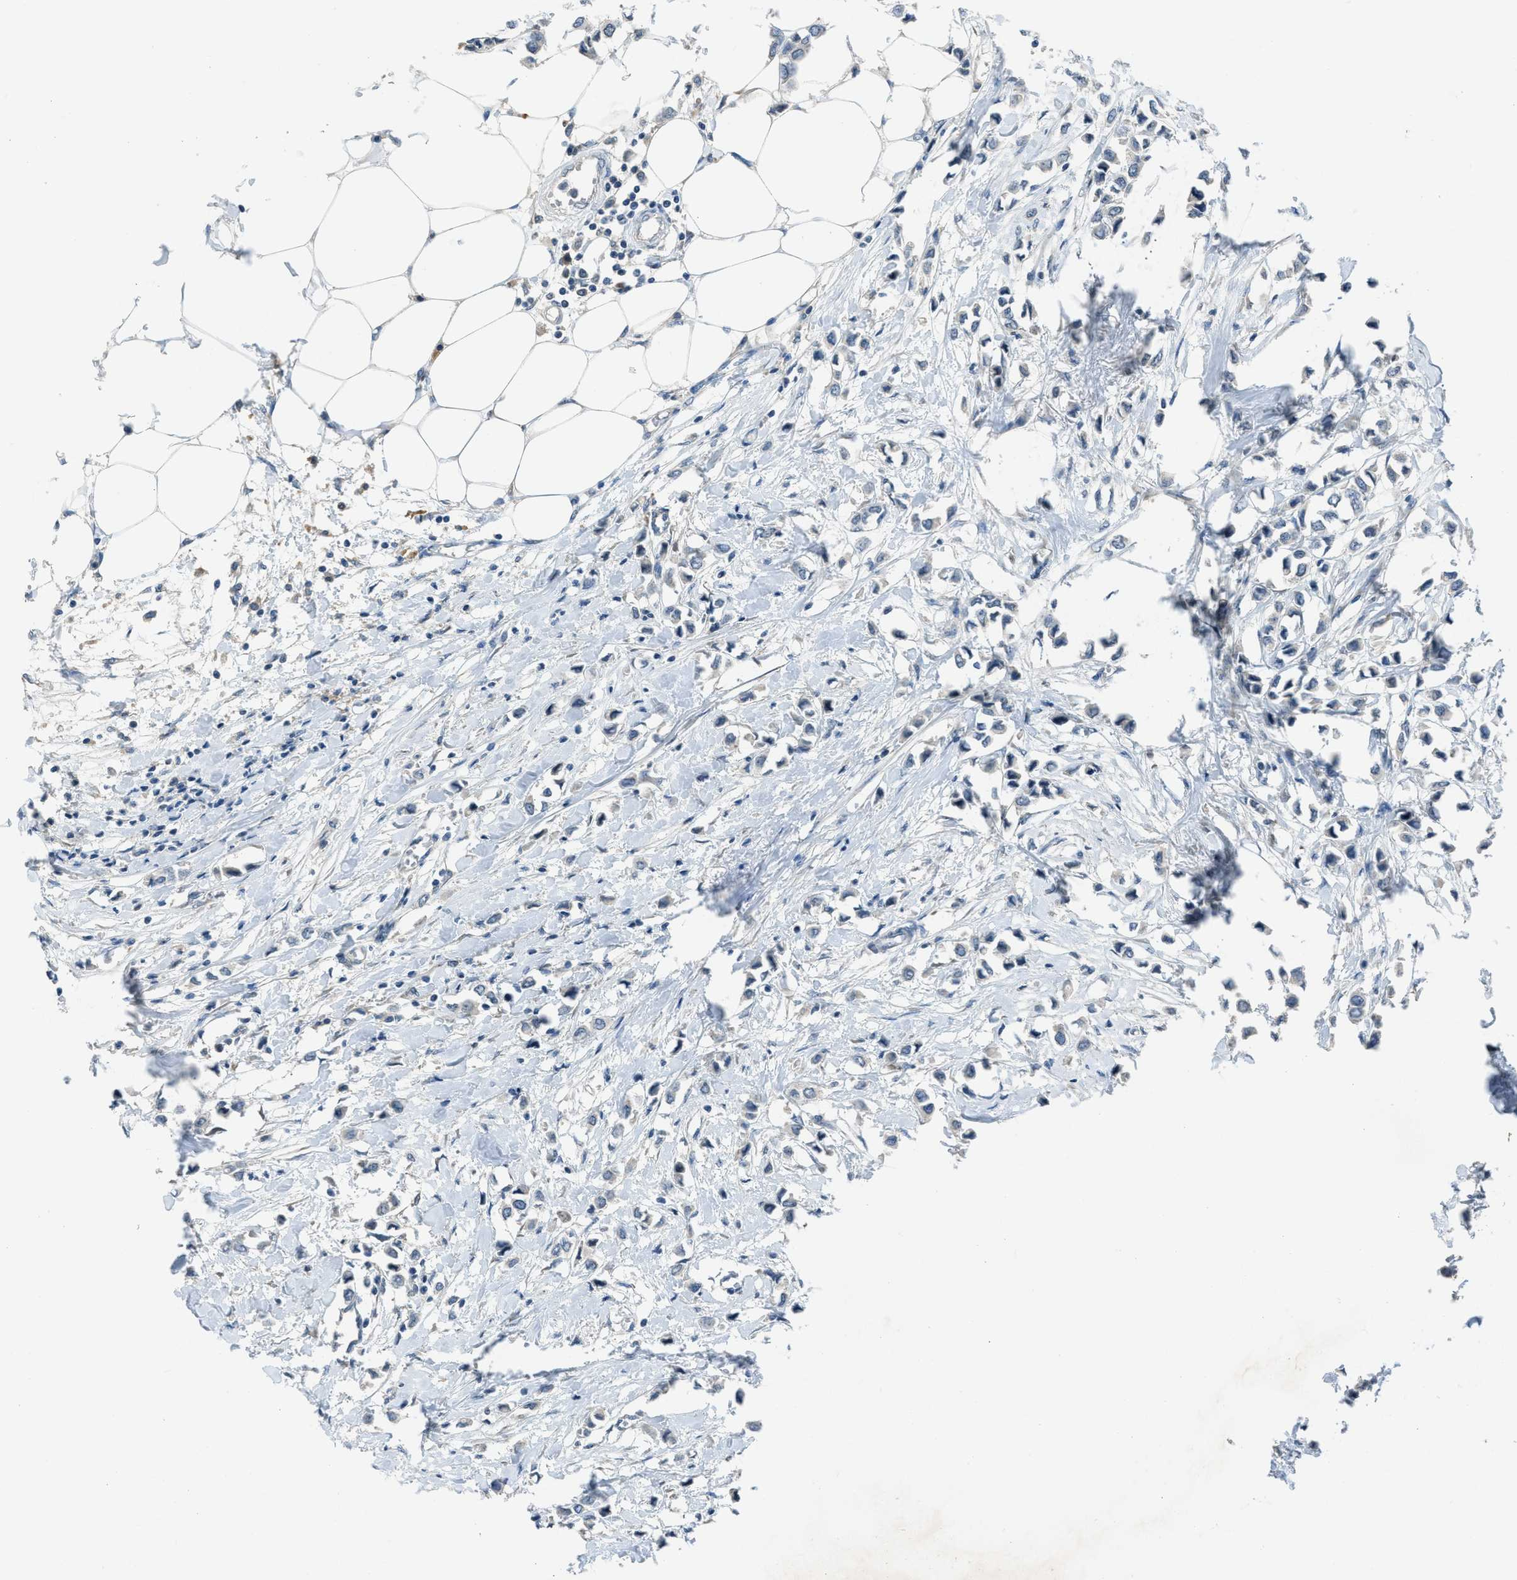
{"staining": {"intensity": "weak", "quantity": "<25%", "location": "cytoplasmic/membranous"}, "tissue": "breast cancer", "cell_type": "Tumor cells", "image_type": "cancer", "snomed": [{"axis": "morphology", "description": "Lobular carcinoma"}, {"axis": "topography", "description": "Breast"}], "caption": "Lobular carcinoma (breast) was stained to show a protein in brown. There is no significant staining in tumor cells.", "gene": "MIS18A", "patient": {"sex": "female", "age": 51}}